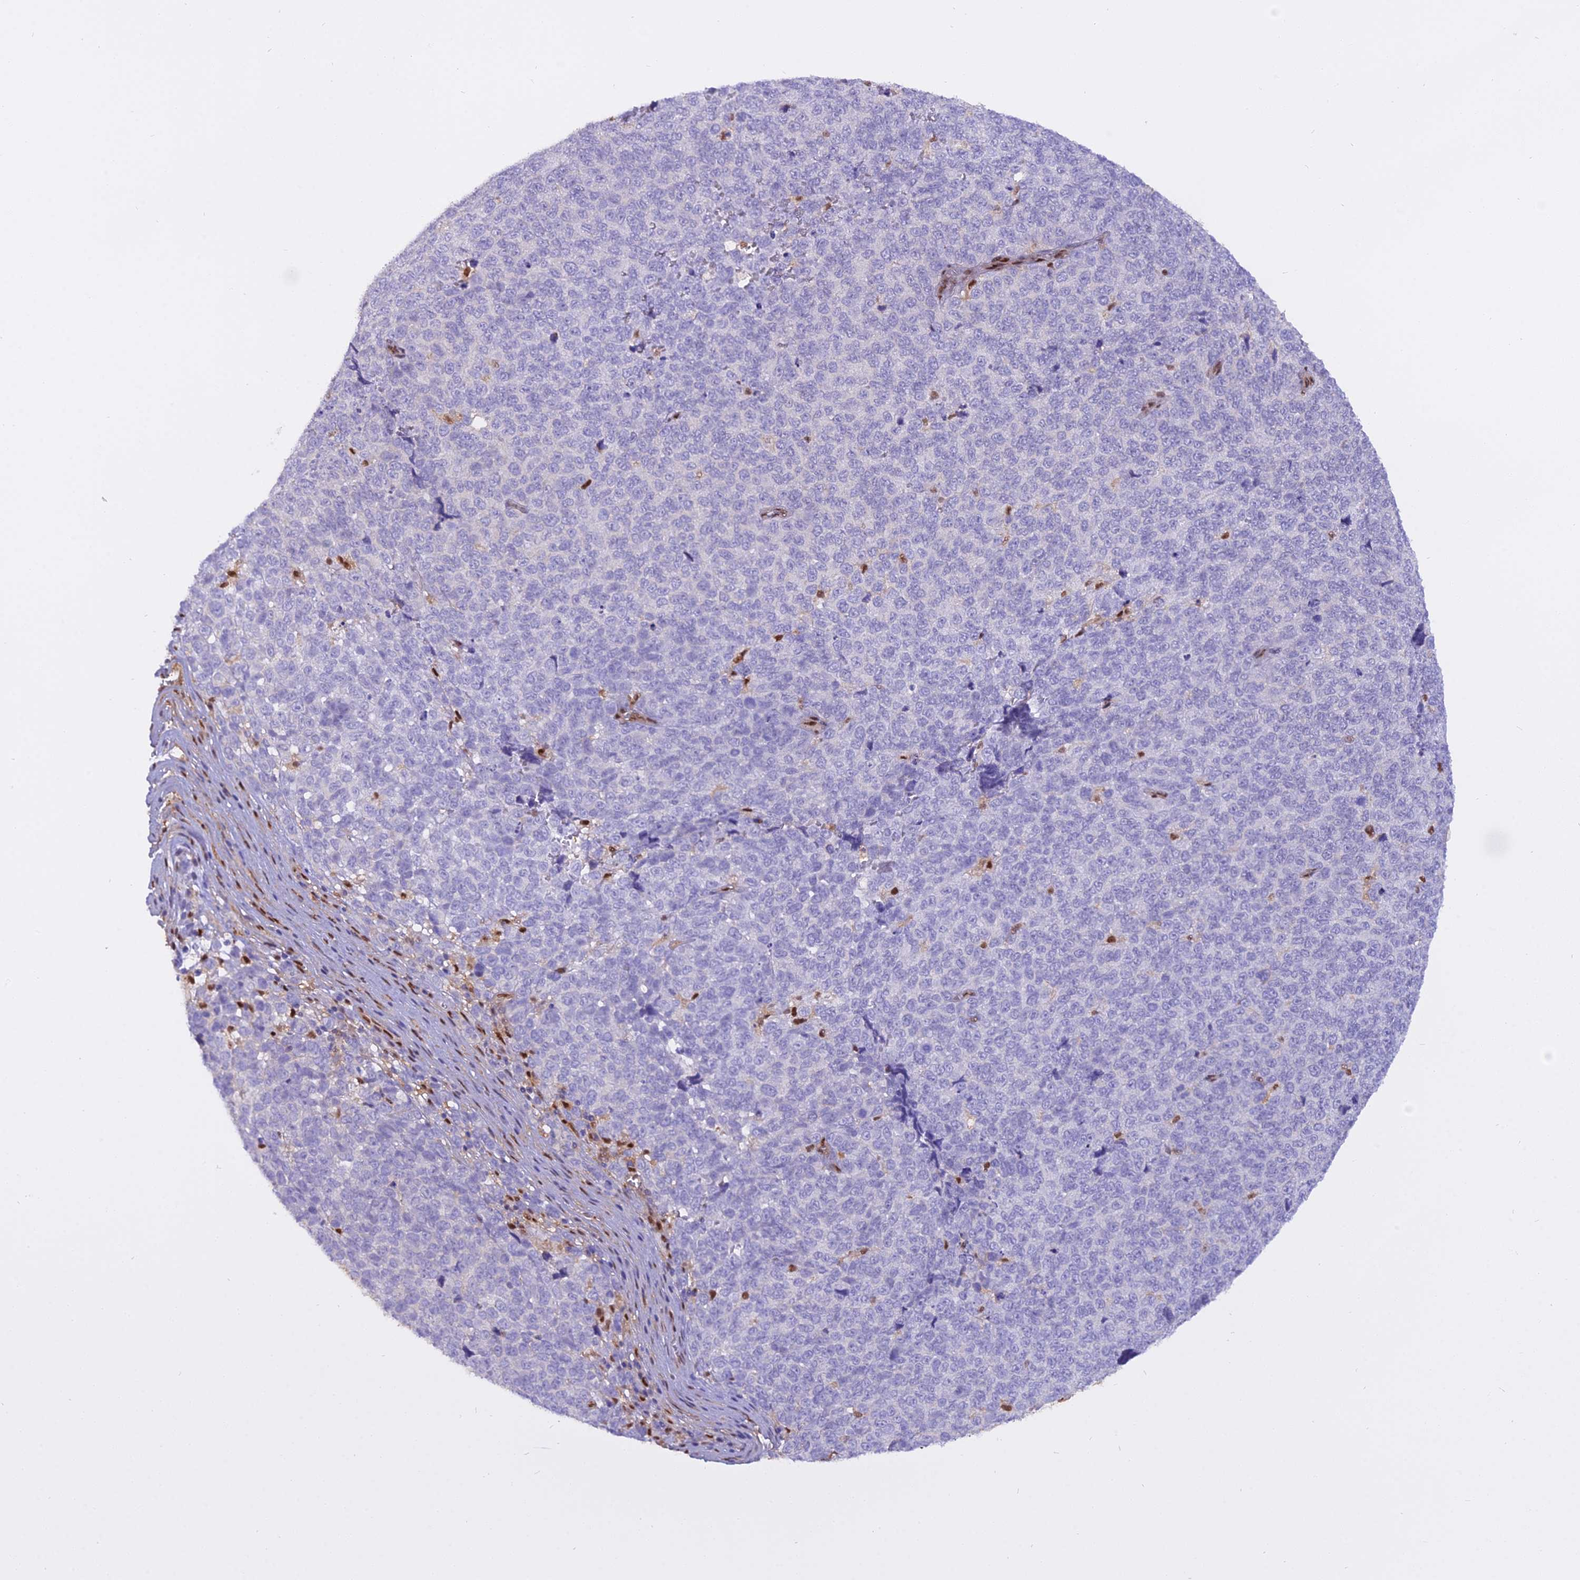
{"staining": {"intensity": "negative", "quantity": "none", "location": "none"}, "tissue": "melanoma", "cell_type": "Tumor cells", "image_type": "cancer", "snomed": [{"axis": "morphology", "description": "Malignant melanoma, NOS"}, {"axis": "topography", "description": "Nose, NOS"}], "caption": "Tumor cells are negative for brown protein staining in malignant melanoma.", "gene": "NPEPL1", "patient": {"sex": "female", "age": 48}}